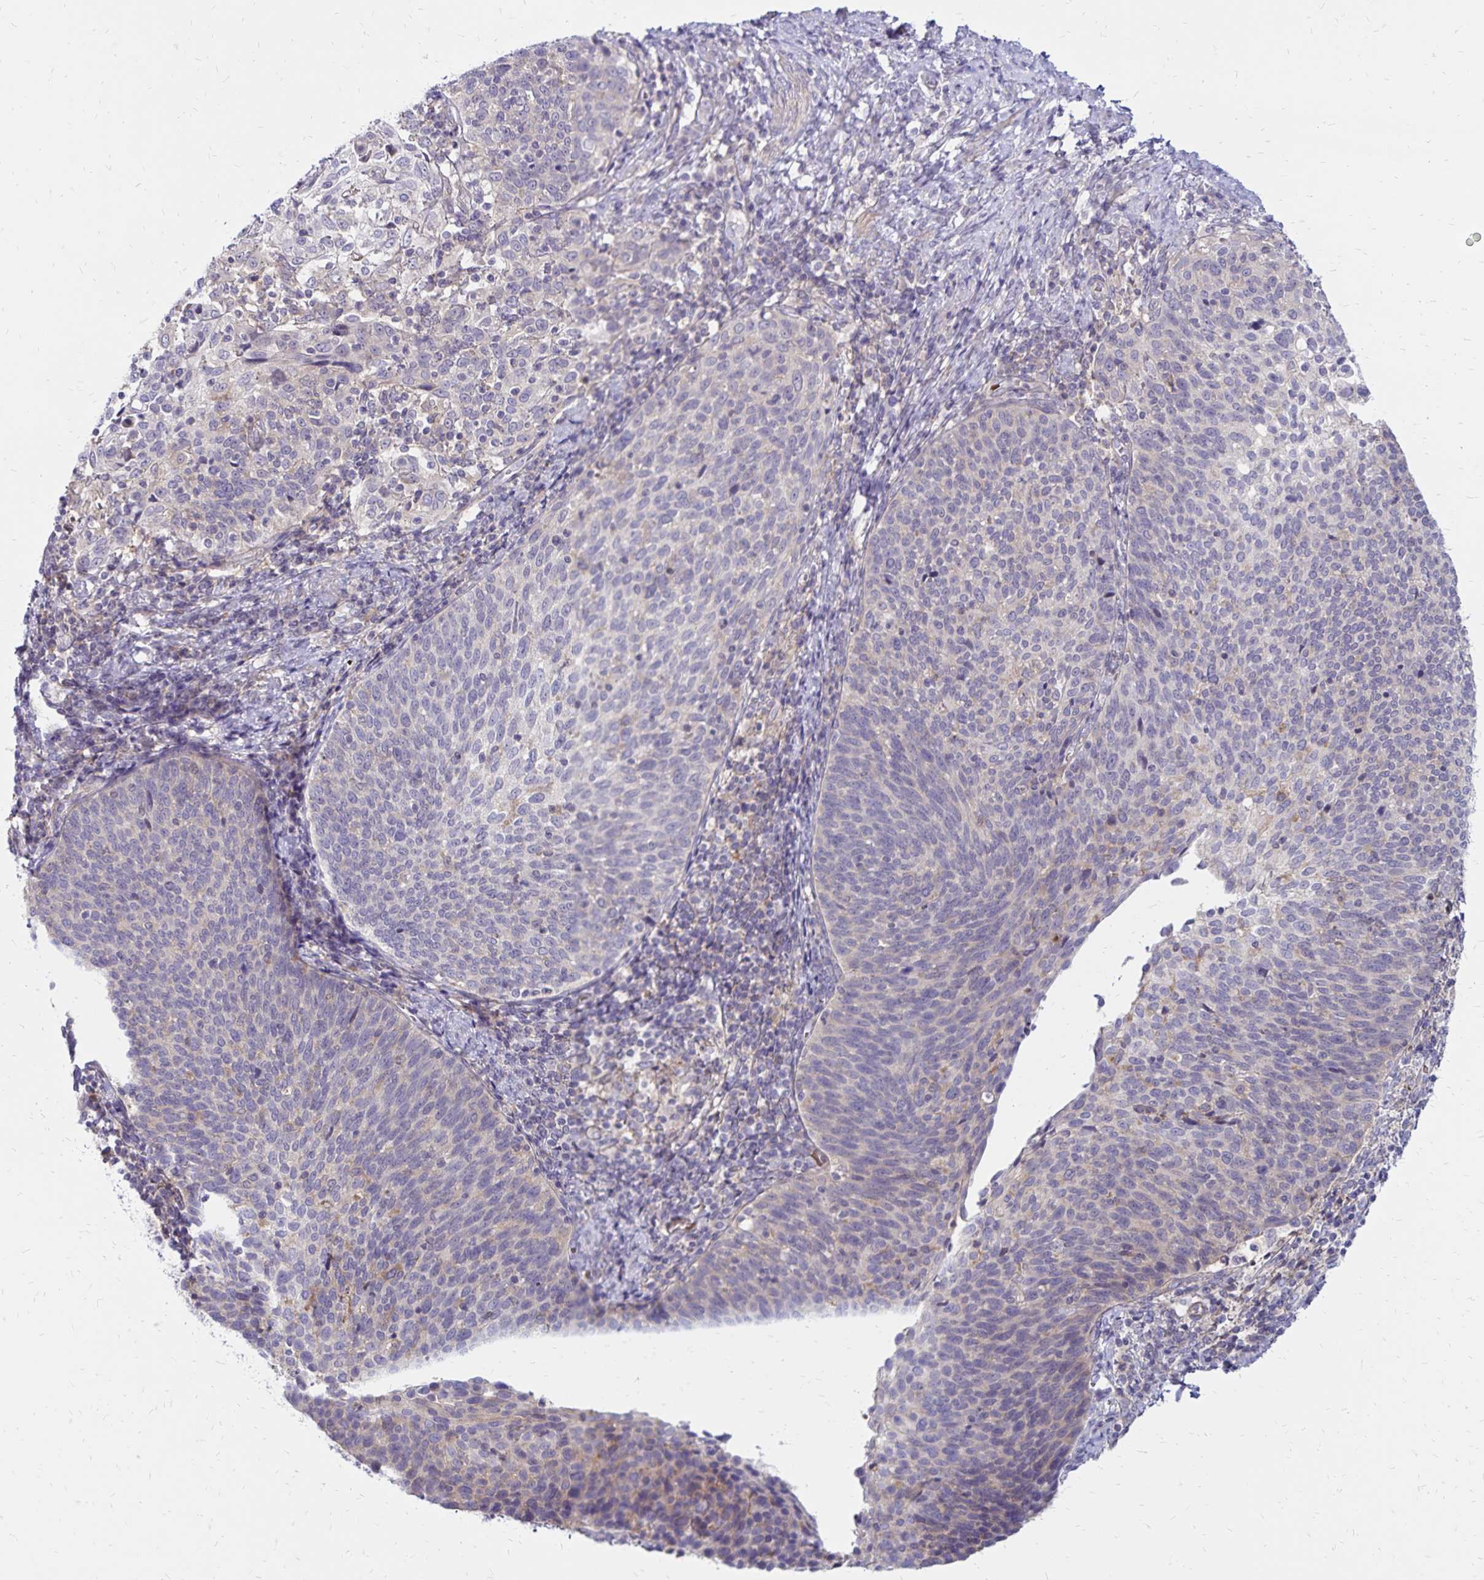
{"staining": {"intensity": "negative", "quantity": "none", "location": "none"}, "tissue": "cervical cancer", "cell_type": "Tumor cells", "image_type": "cancer", "snomed": [{"axis": "morphology", "description": "Squamous cell carcinoma, NOS"}, {"axis": "topography", "description": "Cervix"}], "caption": "High power microscopy histopathology image of an IHC image of cervical squamous cell carcinoma, revealing no significant staining in tumor cells. (Brightfield microscopy of DAB (3,3'-diaminobenzidine) IHC at high magnification).", "gene": "FSD1", "patient": {"sex": "female", "age": 61}}